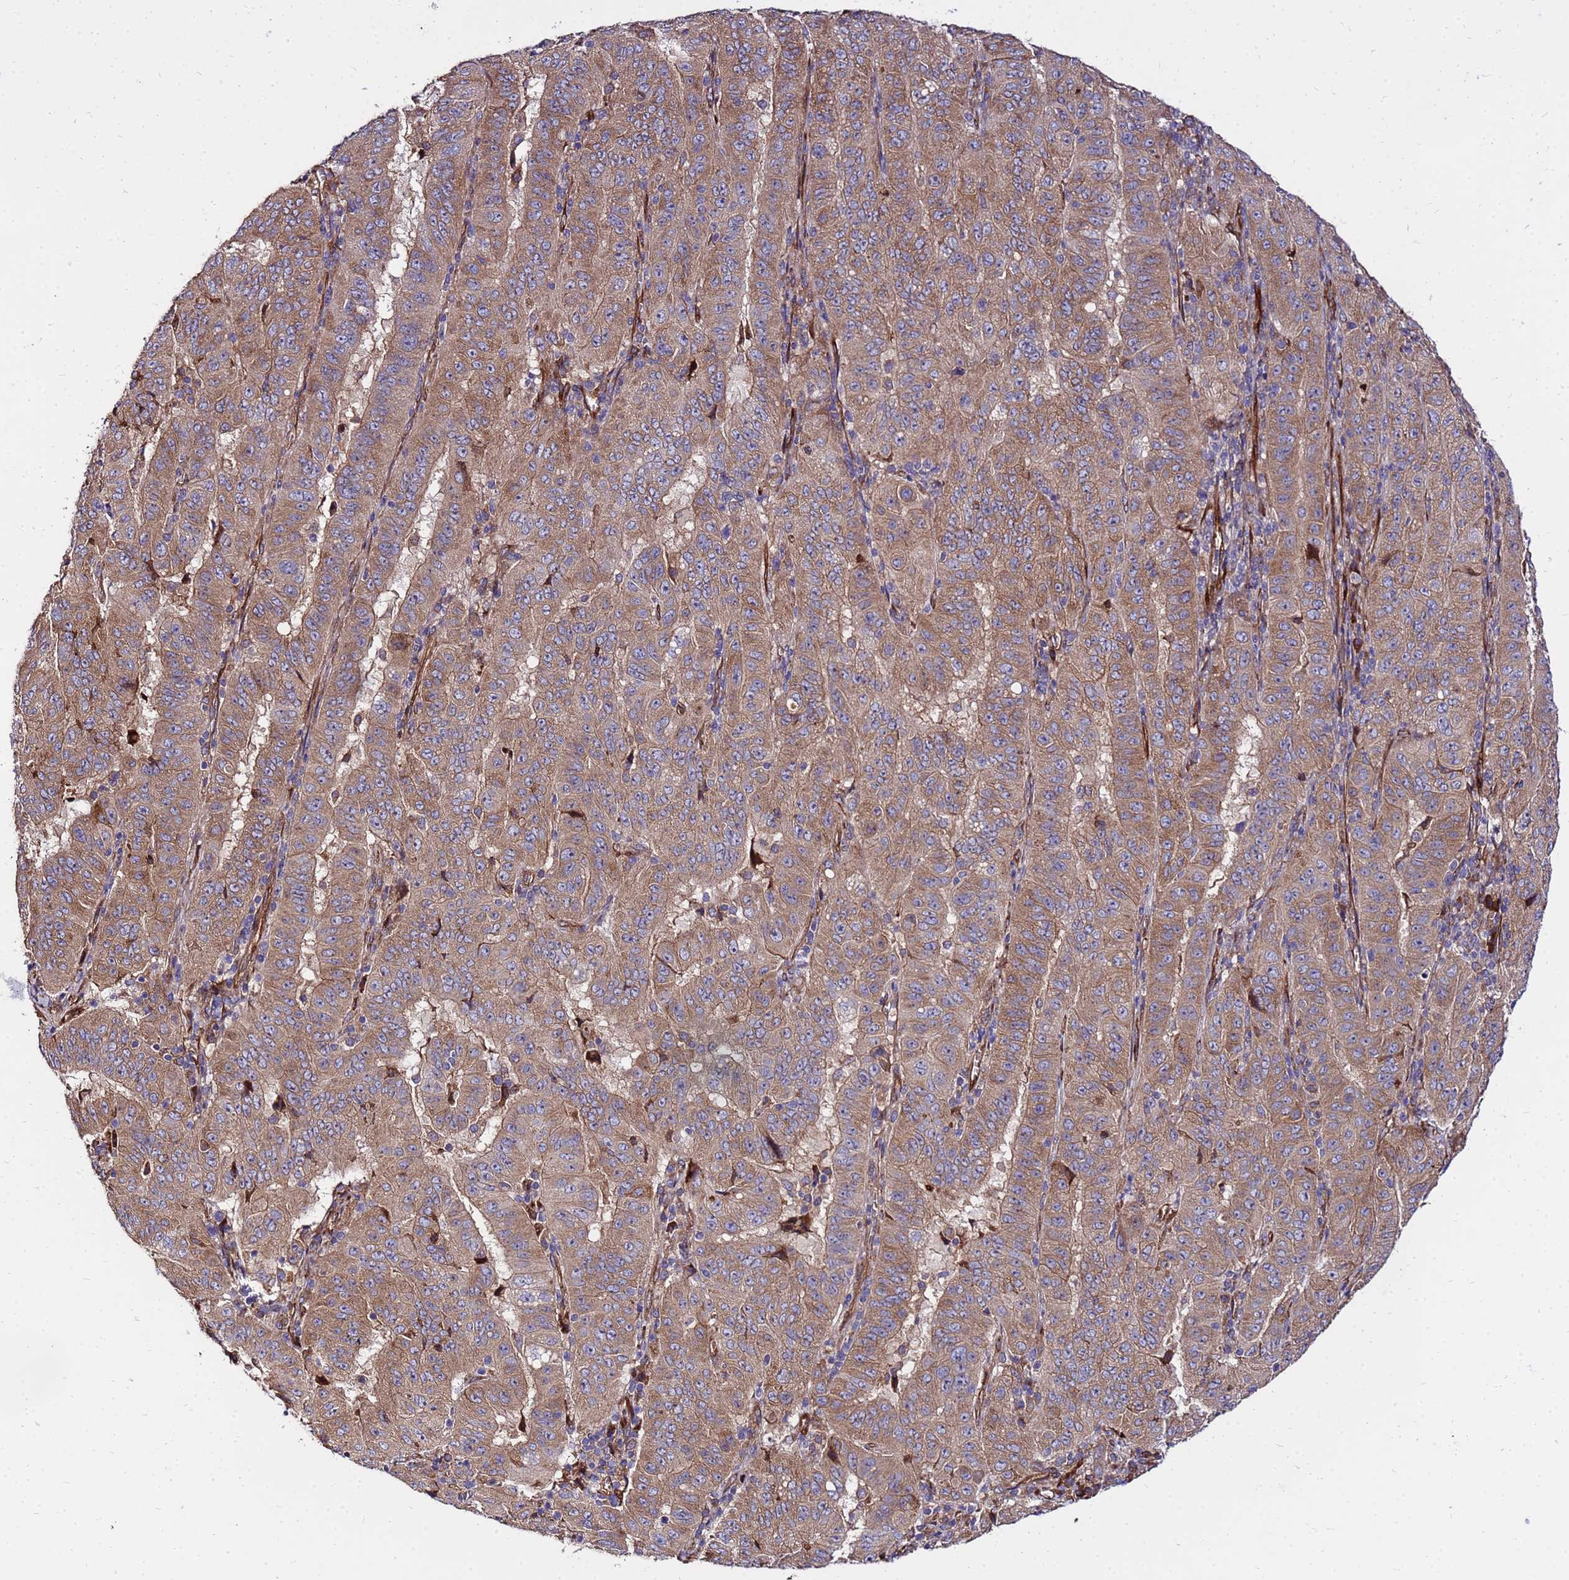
{"staining": {"intensity": "moderate", "quantity": ">75%", "location": "cytoplasmic/membranous"}, "tissue": "pancreatic cancer", "cell_type": "Tumor cells", "image_type": "cancer", "snomed": [{"axis": "morphology", "description": "Adenocarcinoma, NOS"}, {"axis": "topography", "description": "Pancreas"}], "caption": "The photomicrograph exhibits immunohistochemical staining of pancreatic adenocarcinoma. There is moderate cytoplasmic/membranous positivity is identified in about >75% of tumor cells.", "gene": "WWC2", "patient": {"sex": "male", "age": 63}}